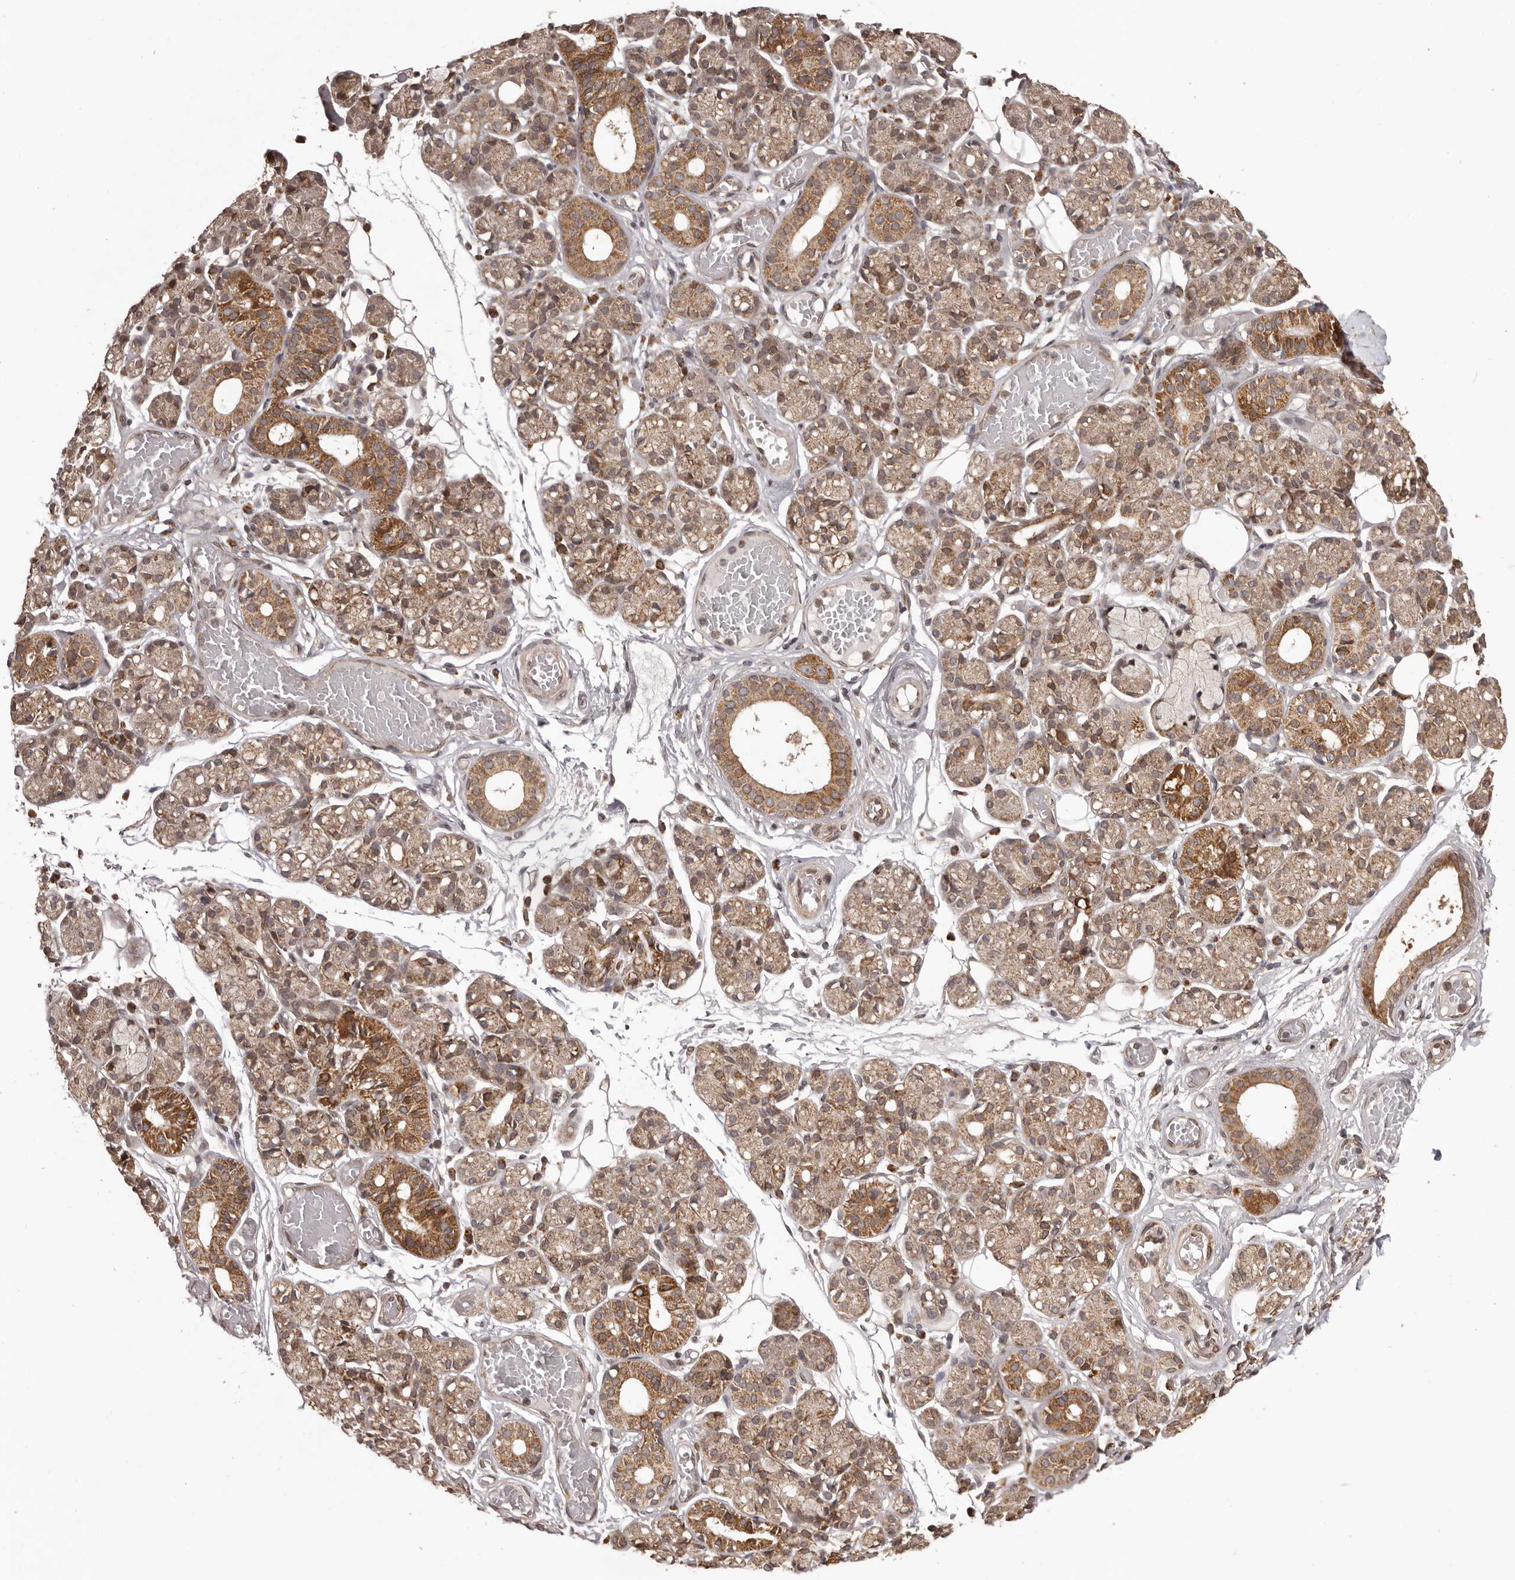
{"staining": {"intensity": "moderate", "quantity": ">75%", "location": "cytoplasmic/membranous"}, "tissue": "salivary gland", "cell_type": "Glandular cells", "image_type": "normal", "snomed": [{"axis": "morphology", "description": "Normal tissue, NOS"}, {"axis": "topography", "description": "Salivary gland"}], "caption": "High-power microscopy captured an immunohistochemistry photomicrograph of benign salivary gland, revealing moderate cytoplasmic/membranous staining in approximately >75% of glandular cells. (DAB IHC, brown staining for protein, blue staining for nuclei).", "gene": "CHRM2", "patient": {"sex": "male", "age": 63}}